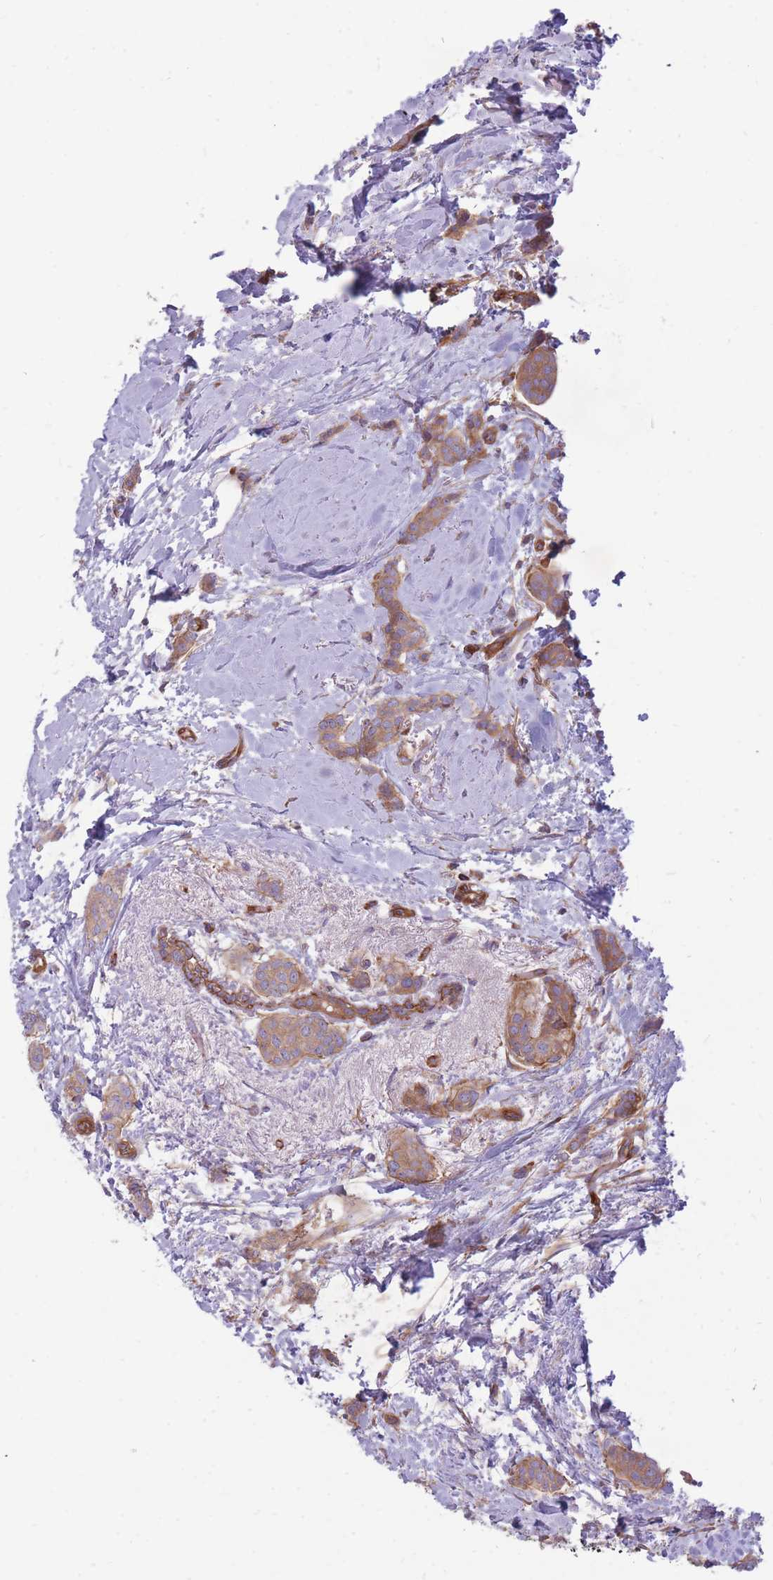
{"staining": {"intensity": "moderate", "quantity": ">75%", "location": "cytoplasmic/membranous"}, "tissue": "breast cancer", "cell_type": "Tumor cells", "image_type": "cancer", "snomed": [{"axis": "morphology", "description": "Duct carcinoma"}, {"axis": "topography", "description": "Breast"}], "caption": "Tumor cells display medium levels of moderate cytoplasmic/membranous staining in approximately >75% of cells in breast infiltrating ductal carcinoma.", "gene": "GGA1", "patient": {"sex": "female", "age": 72}}